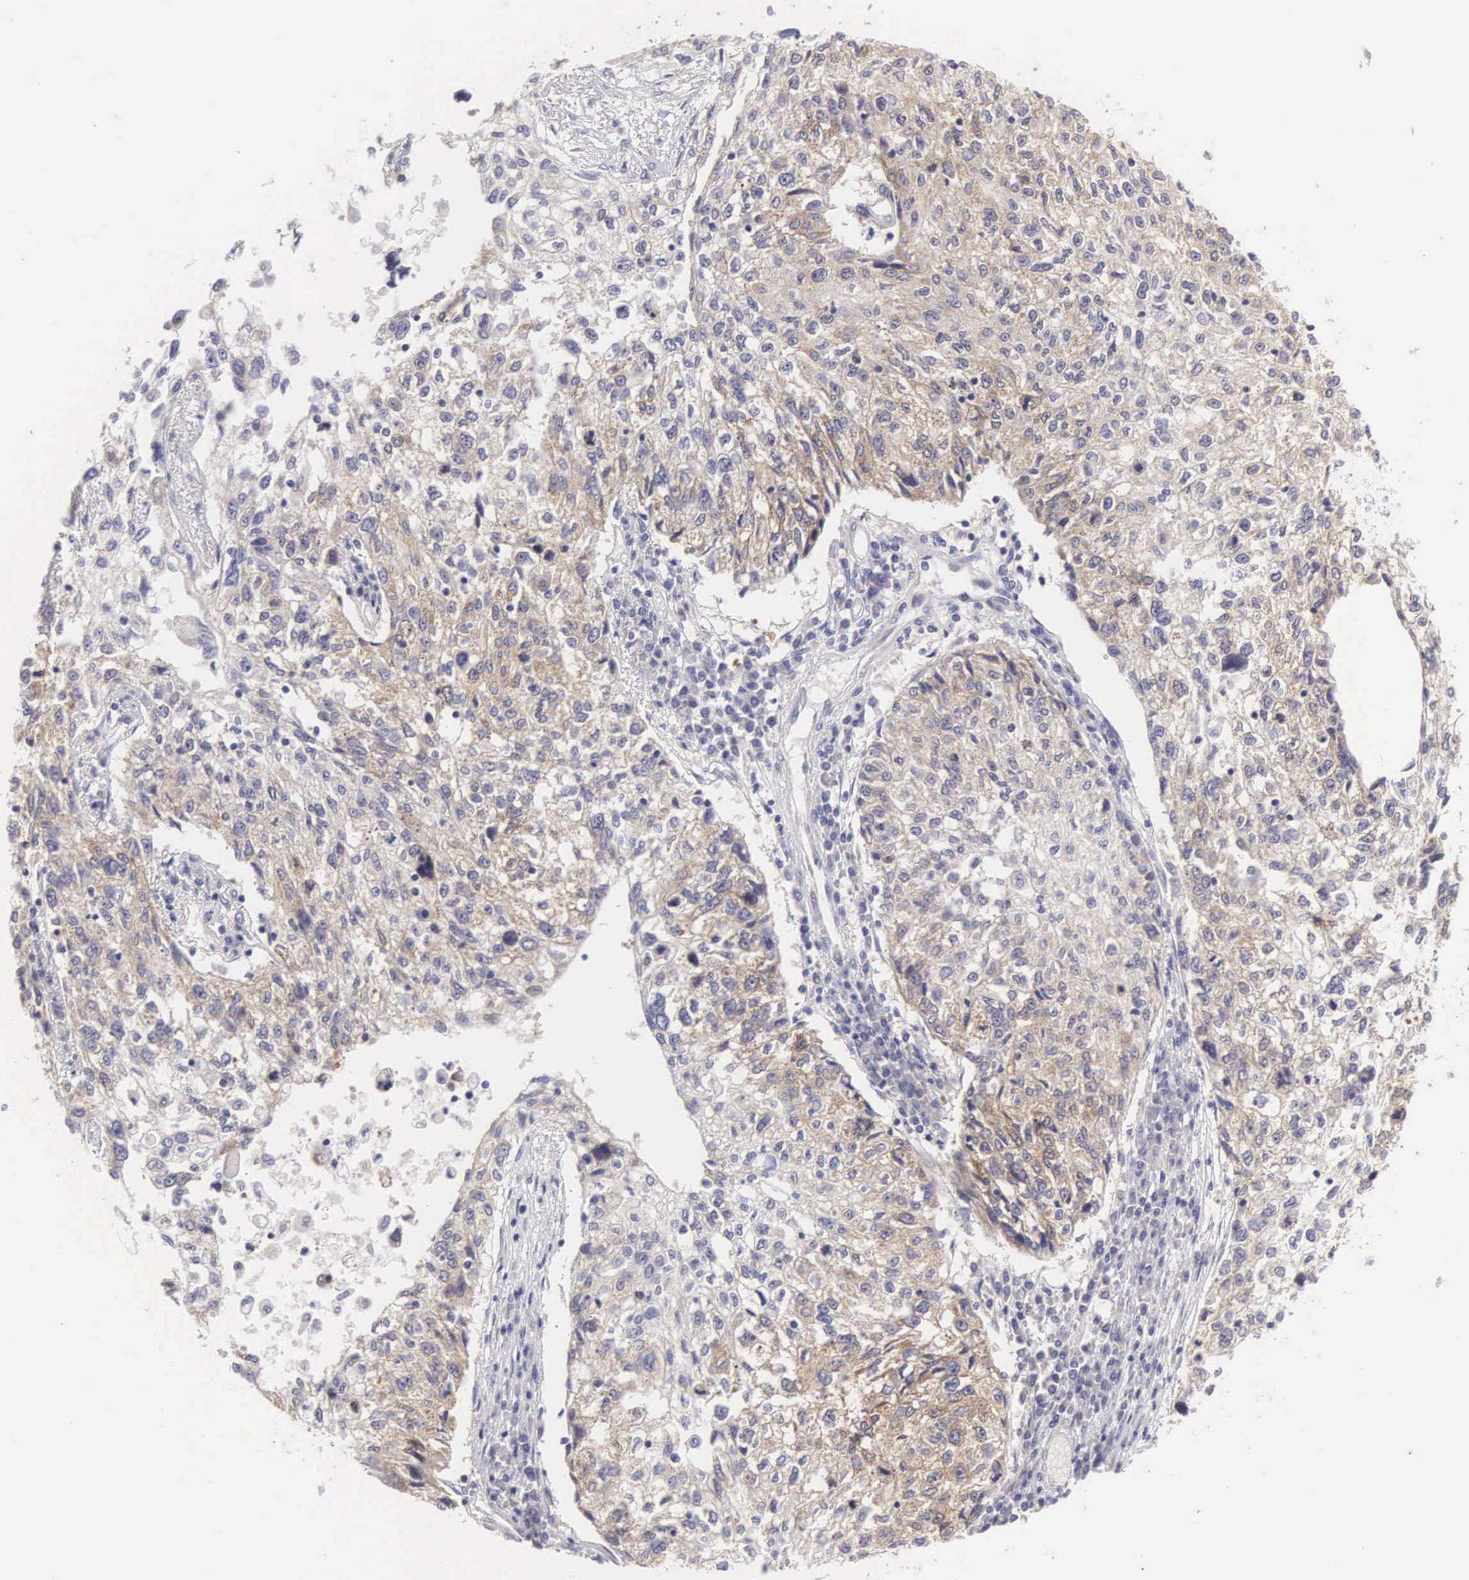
{"staining": {"intensity": "weak", "quantity": "<25%", "location": "cytoplasmic/membranous"}, "tissue": "cervical cancer", "cell_type": "Tumor cells", "image_type": "cancer", "snomed": [{"axis": "morphology", "description": "Squamous cell carcinoma, NOS"}, {"axis": "topography", "description": "Cervix"}], "caption": "High power microscopy histopathology image of an immunohistochemistry image of squamous cell carcinoma (cervical), revealing no significant expression in tumor cells.", "gene": "TXLNG", "patient": {"sex": "female", "age": 57}}